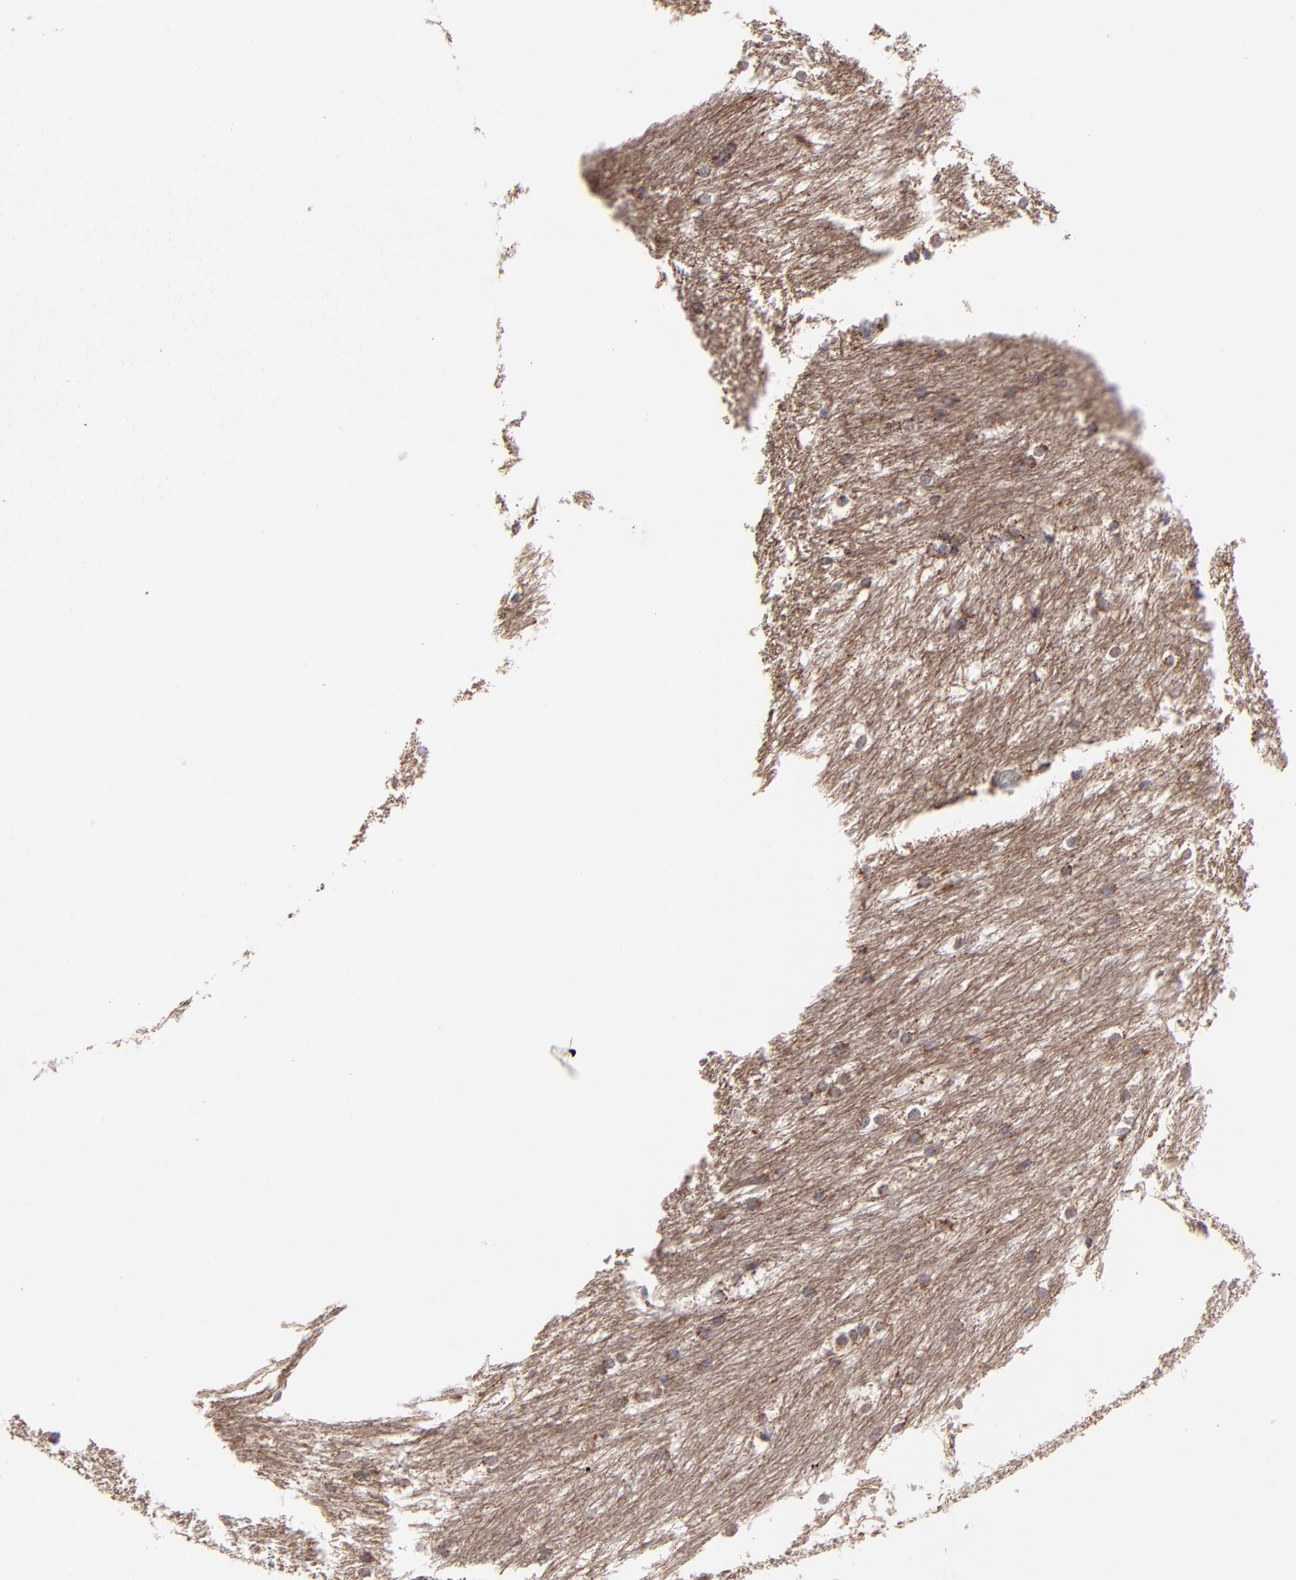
{"staining": {"intensity": "moderate", "quantity": "<25%", "location": "cytoplasmic/membranous"}, "tissue": "caudate", "cell_type": "Glial cells", "image_type": "normal", "snomed": [{"axis": "morphology", "description": "Normal tissue, NOS"}, {"axis": "topography", "description": "Lateral ventricle wall"}], "caption": "Unremarkable caudate displays moderate cytoplasmic/membranous staining in approximately <25% of glial cells (Stains: DAB (3,3'-diaminobenzidine) in brown, nuclei in blue, Microscopy: brightfield microscopy at high magnification)..", "gene": "SLC15A1", "patient": {"sex": "female", "age": 19}}